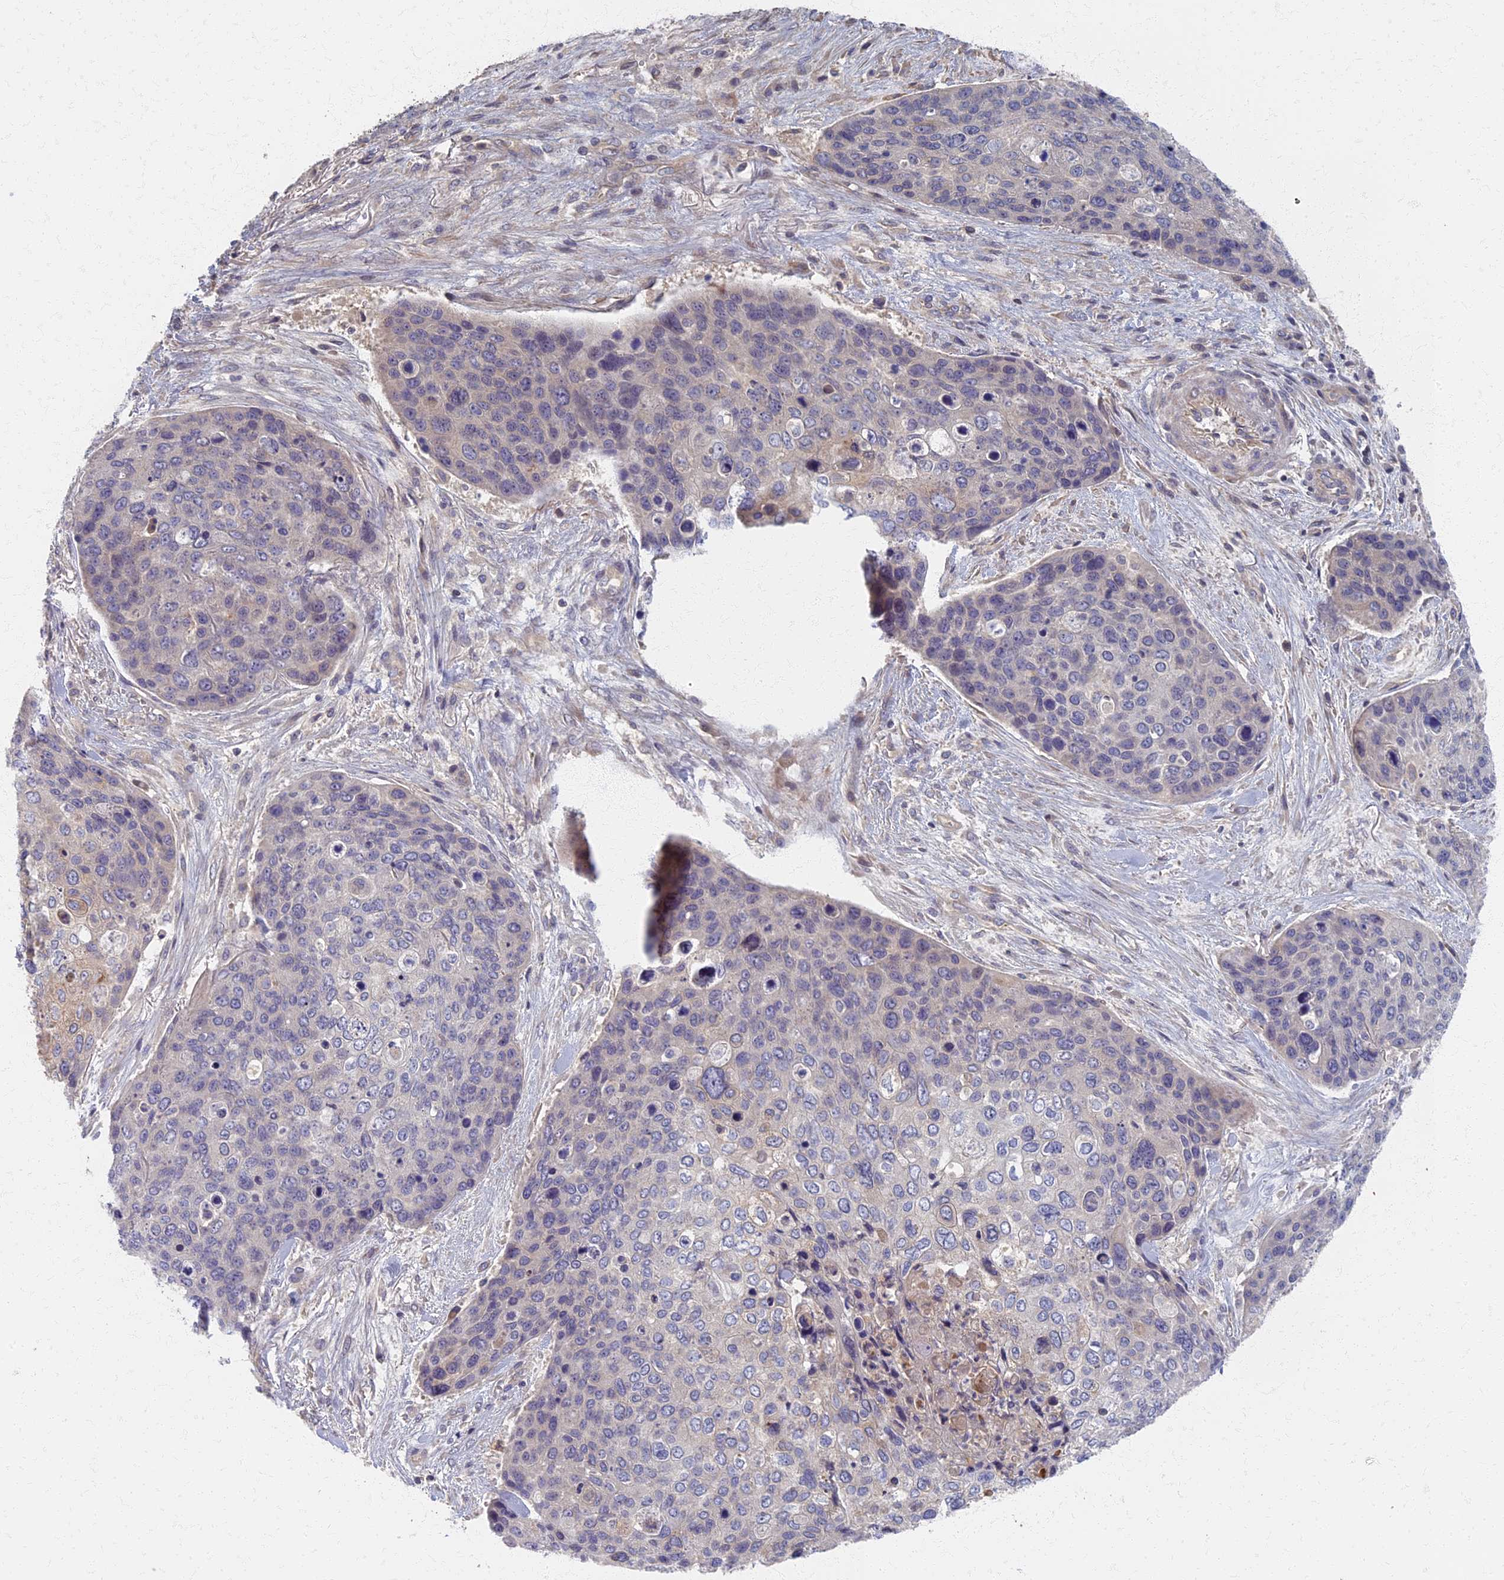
{"staining": {"intensity": "weak", "quantity": "<25%", "location": "cytoplasmic/membranous"}, "tissue": "skin cancer", "cell_type": "Tumor cells", "image_type": "cancer", "snomed": [{"axis": "morphology", "description": "Basal cell carcinoma"}, {"axis": "topography", "description": "Skin"}], "caption": "DAB immunohistochemical staining of human basal cell carcinoma (skin) demonstrates no significant positivity in tumor cells.", "gene": "AP4E1", "patient": {"sex": "female", "age": 74}}